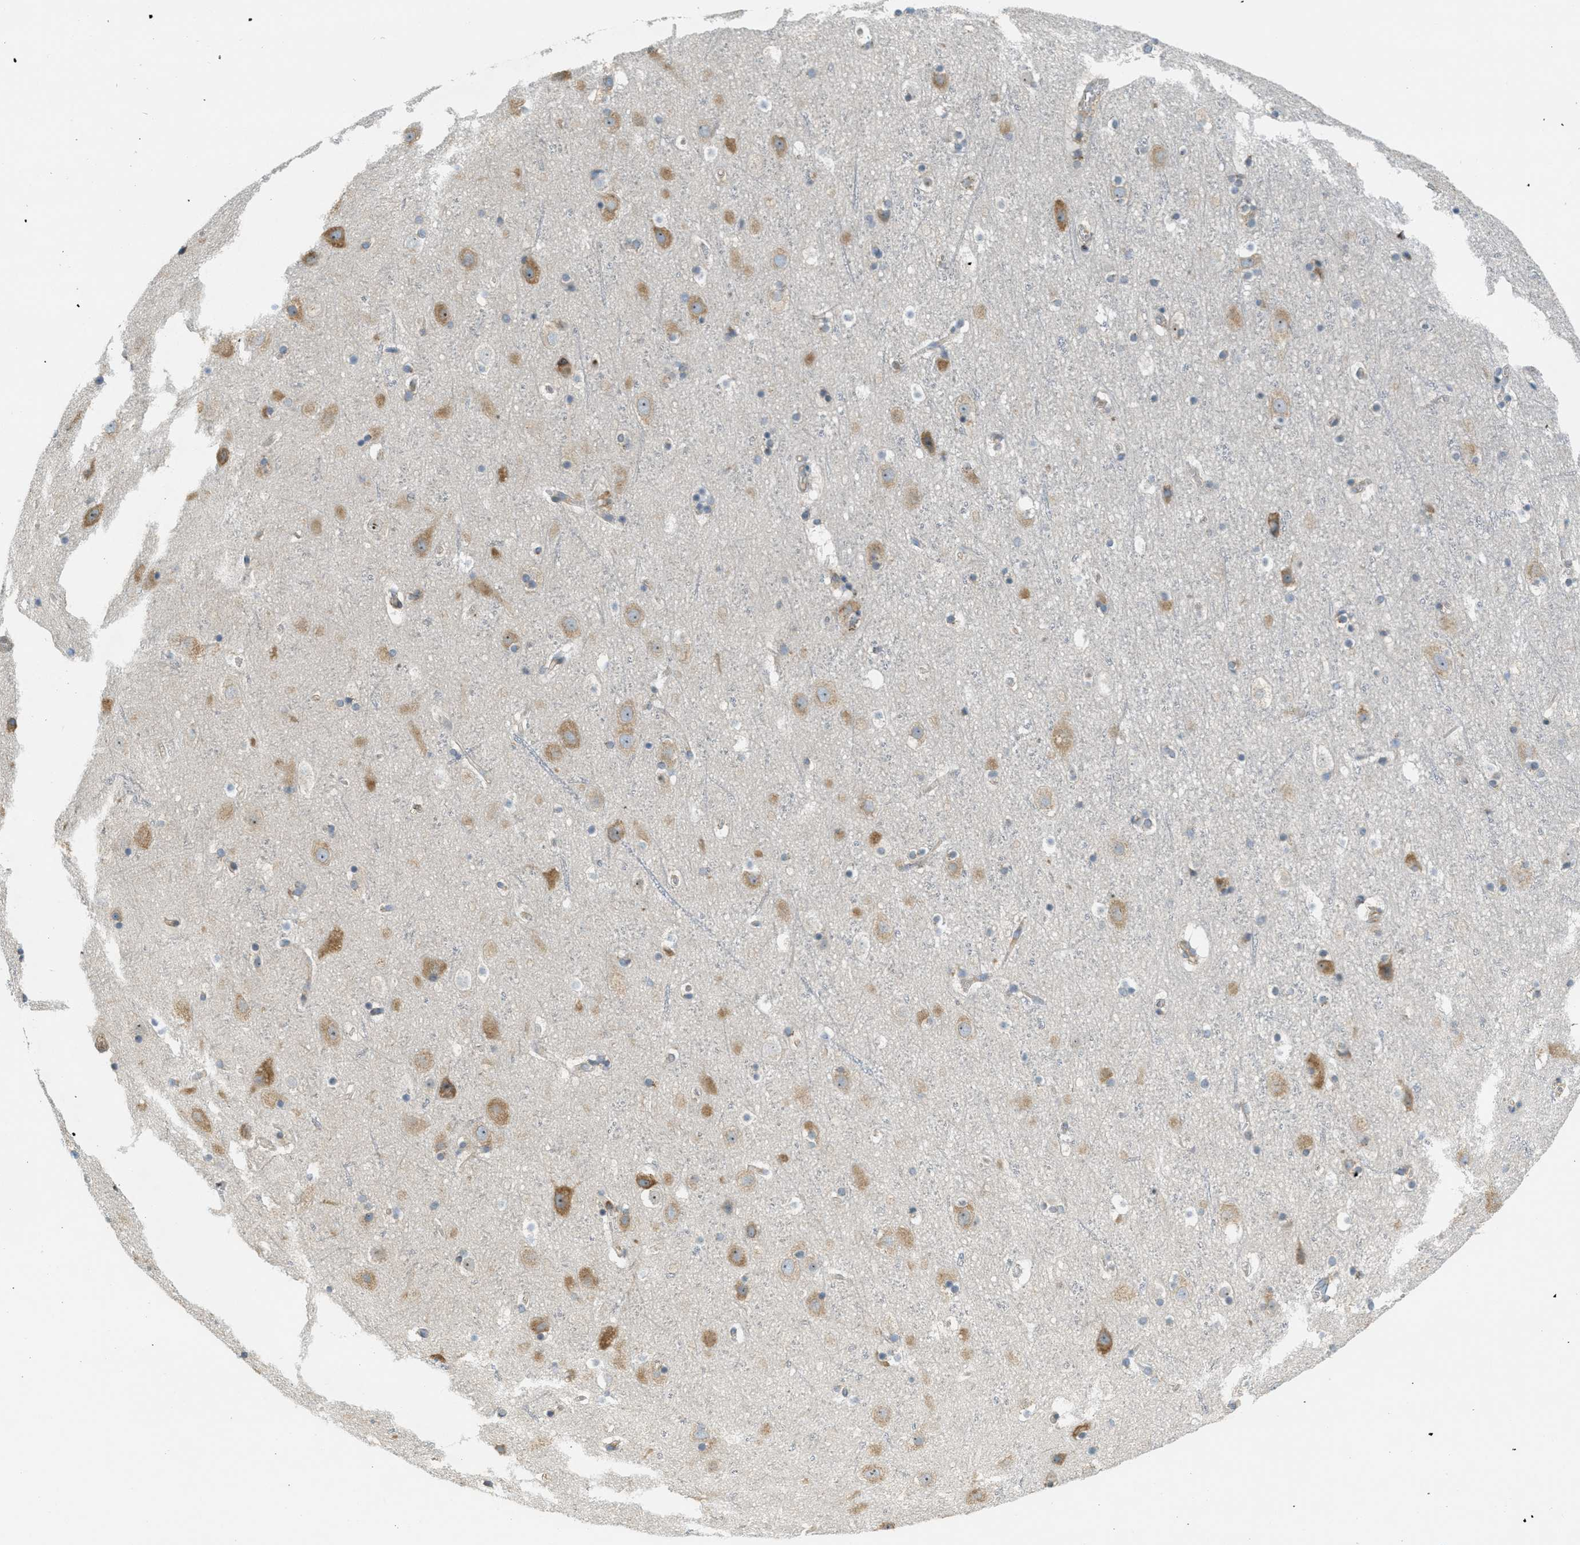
{"staining": {"intensity": "negative", "quantity": "none", "location": "none"}, "tissue": "cerebral cortex", "cell_type": "Endothelial cells", "image_type": "normal", "snomed": [{"axis": "morphology", "description": "Normal tissue, NOS"}, {"axis": "topography", "description": "Cerebral cortex"}], "caption": "Histopathology image shows no protein positivity in endothelial cells of normal cerebral cortex. Nuclei are stained in blue.", "gene": "ABCF1", "patient": {"sex": "male", "age": 45}}